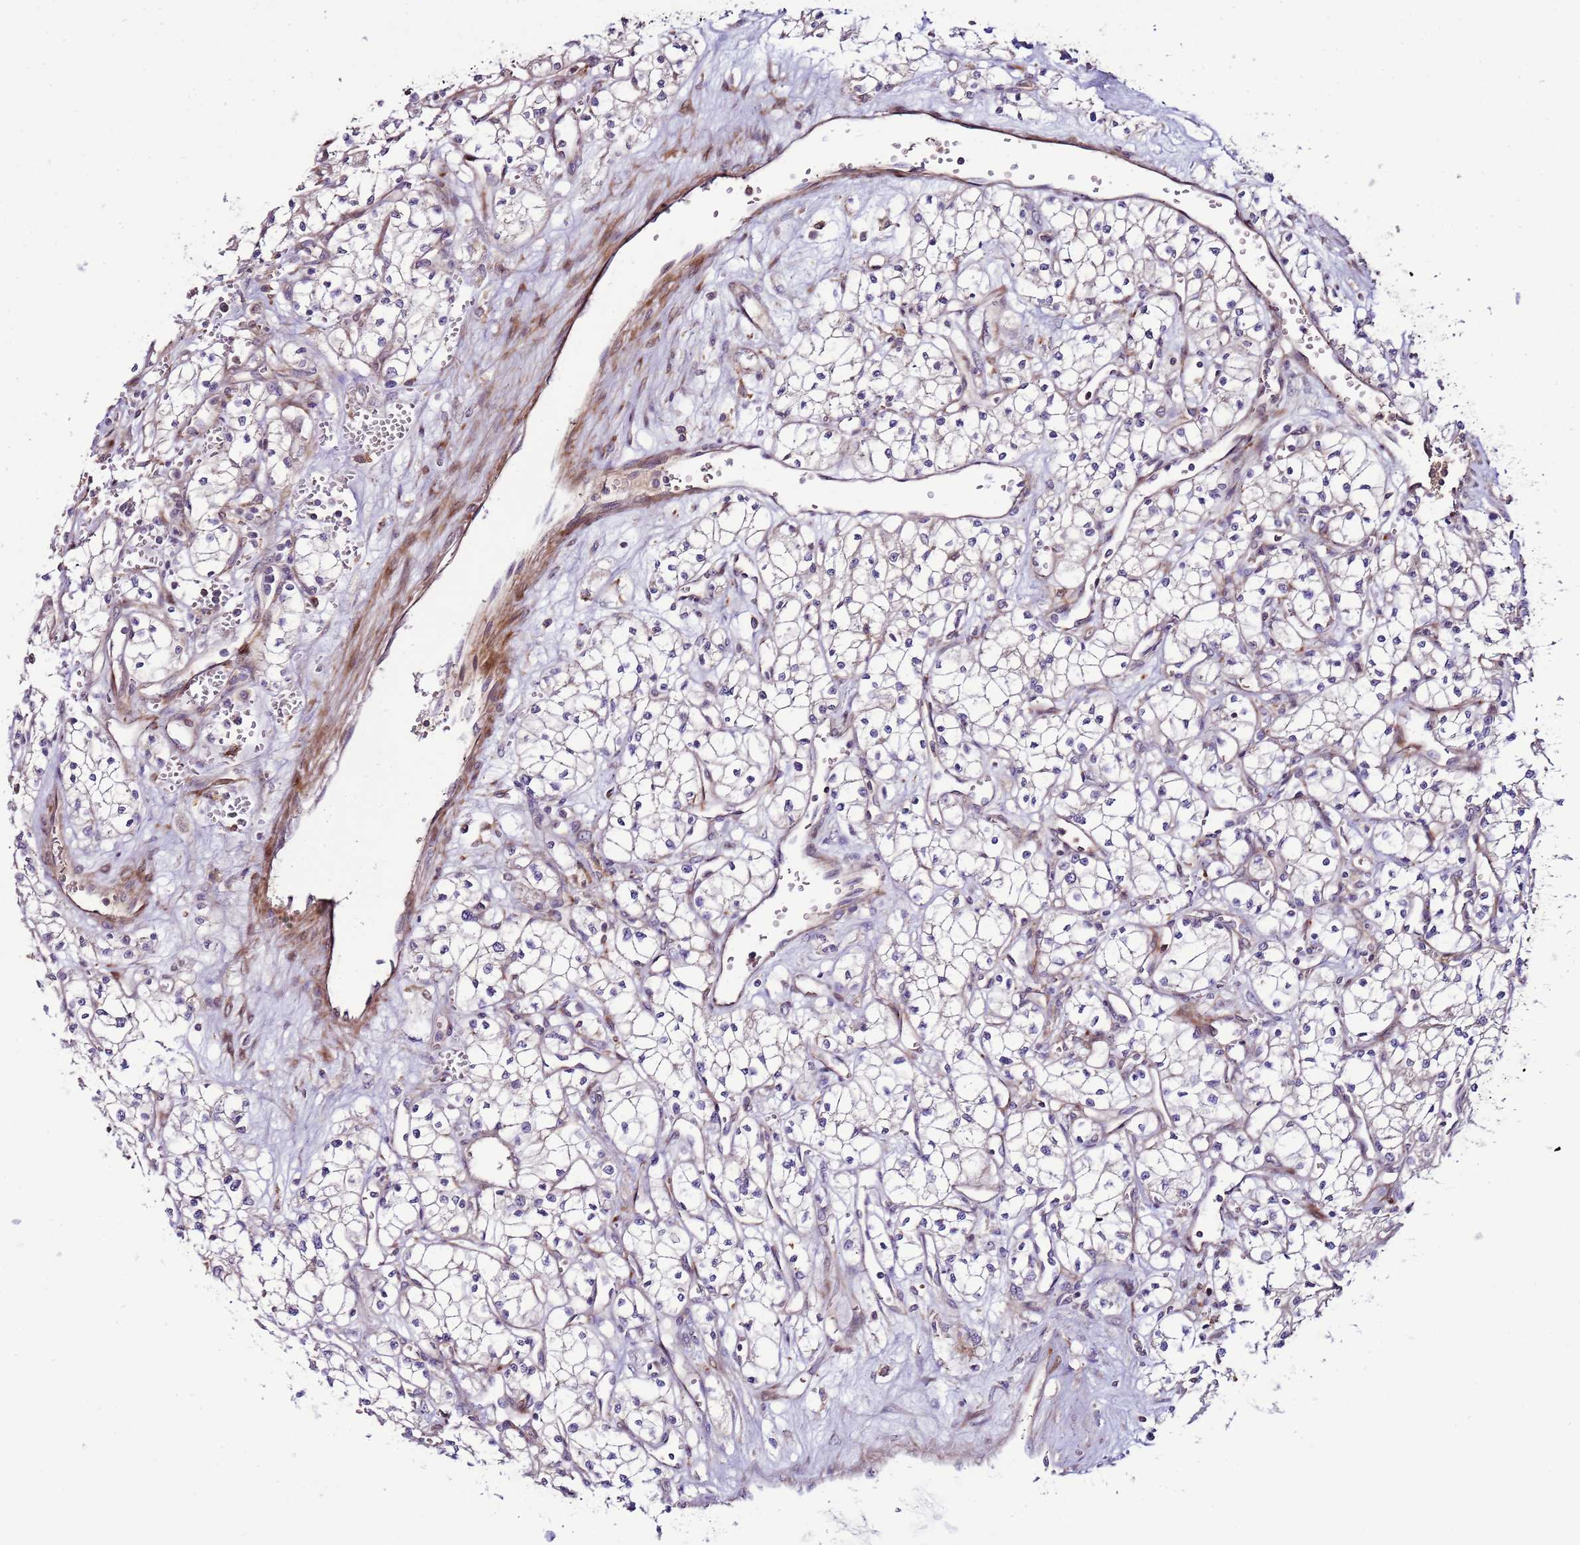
{"staining": {"intensity": "negative", "quantity": "none", "location": "none"}, "tissue": "renal cancer", "cell_type": "Tumor cells", "image_type": "cancer", "snomed": [{"axis": "morphology", "description": "Adenocarcinoma, NOS"}, {"axis": "topography", "description": "Kidney"}], "caption": "High power microscopy histopathology image of an immunohistochemistry histopathology image of adenocarcinoma (renal), revealing no significant expression in tumor cells.", "gene": "ZNF624", "patient": {"sex": "male", "age": 59}}